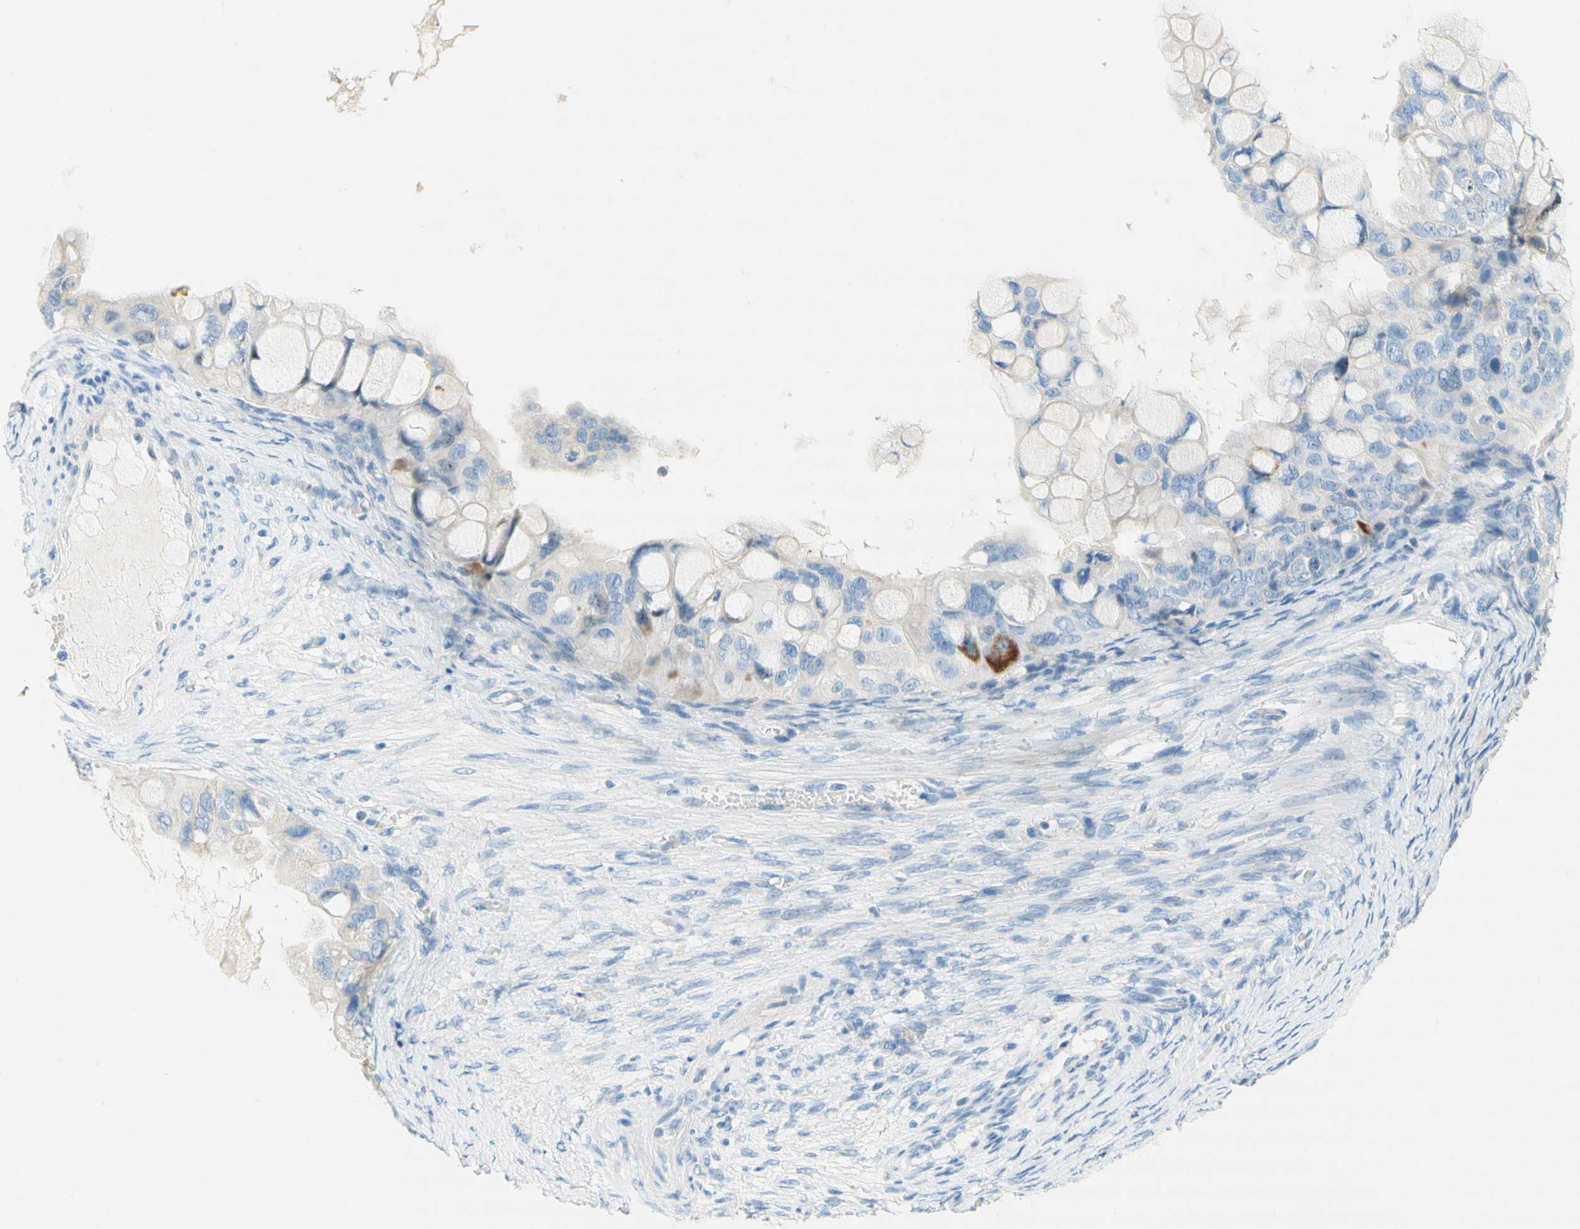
{"staining": {"intensity": "weak", "quantity": "<25%", "location": "cytoplasmic/membranous"}, "tissue": "ovarian cancer", "cell_type": "Tumor cells", "image_type": "cancer", "snomed": [{"axis": "morphology", "description": "Cystadenocarcinoma, mucinous, NOS"}, {"axis": "topography", "description": "Ovary"}], "caption": "A micrograph of human ovarian cancer (mucinous cystadenocarcinoma) is negative for staining in tumor cells. (Immunohistochemistry, brightfield microscopy, high magnification).", "gene": "POLR2J3", "patient": {"sex": "female", "age": 80}}